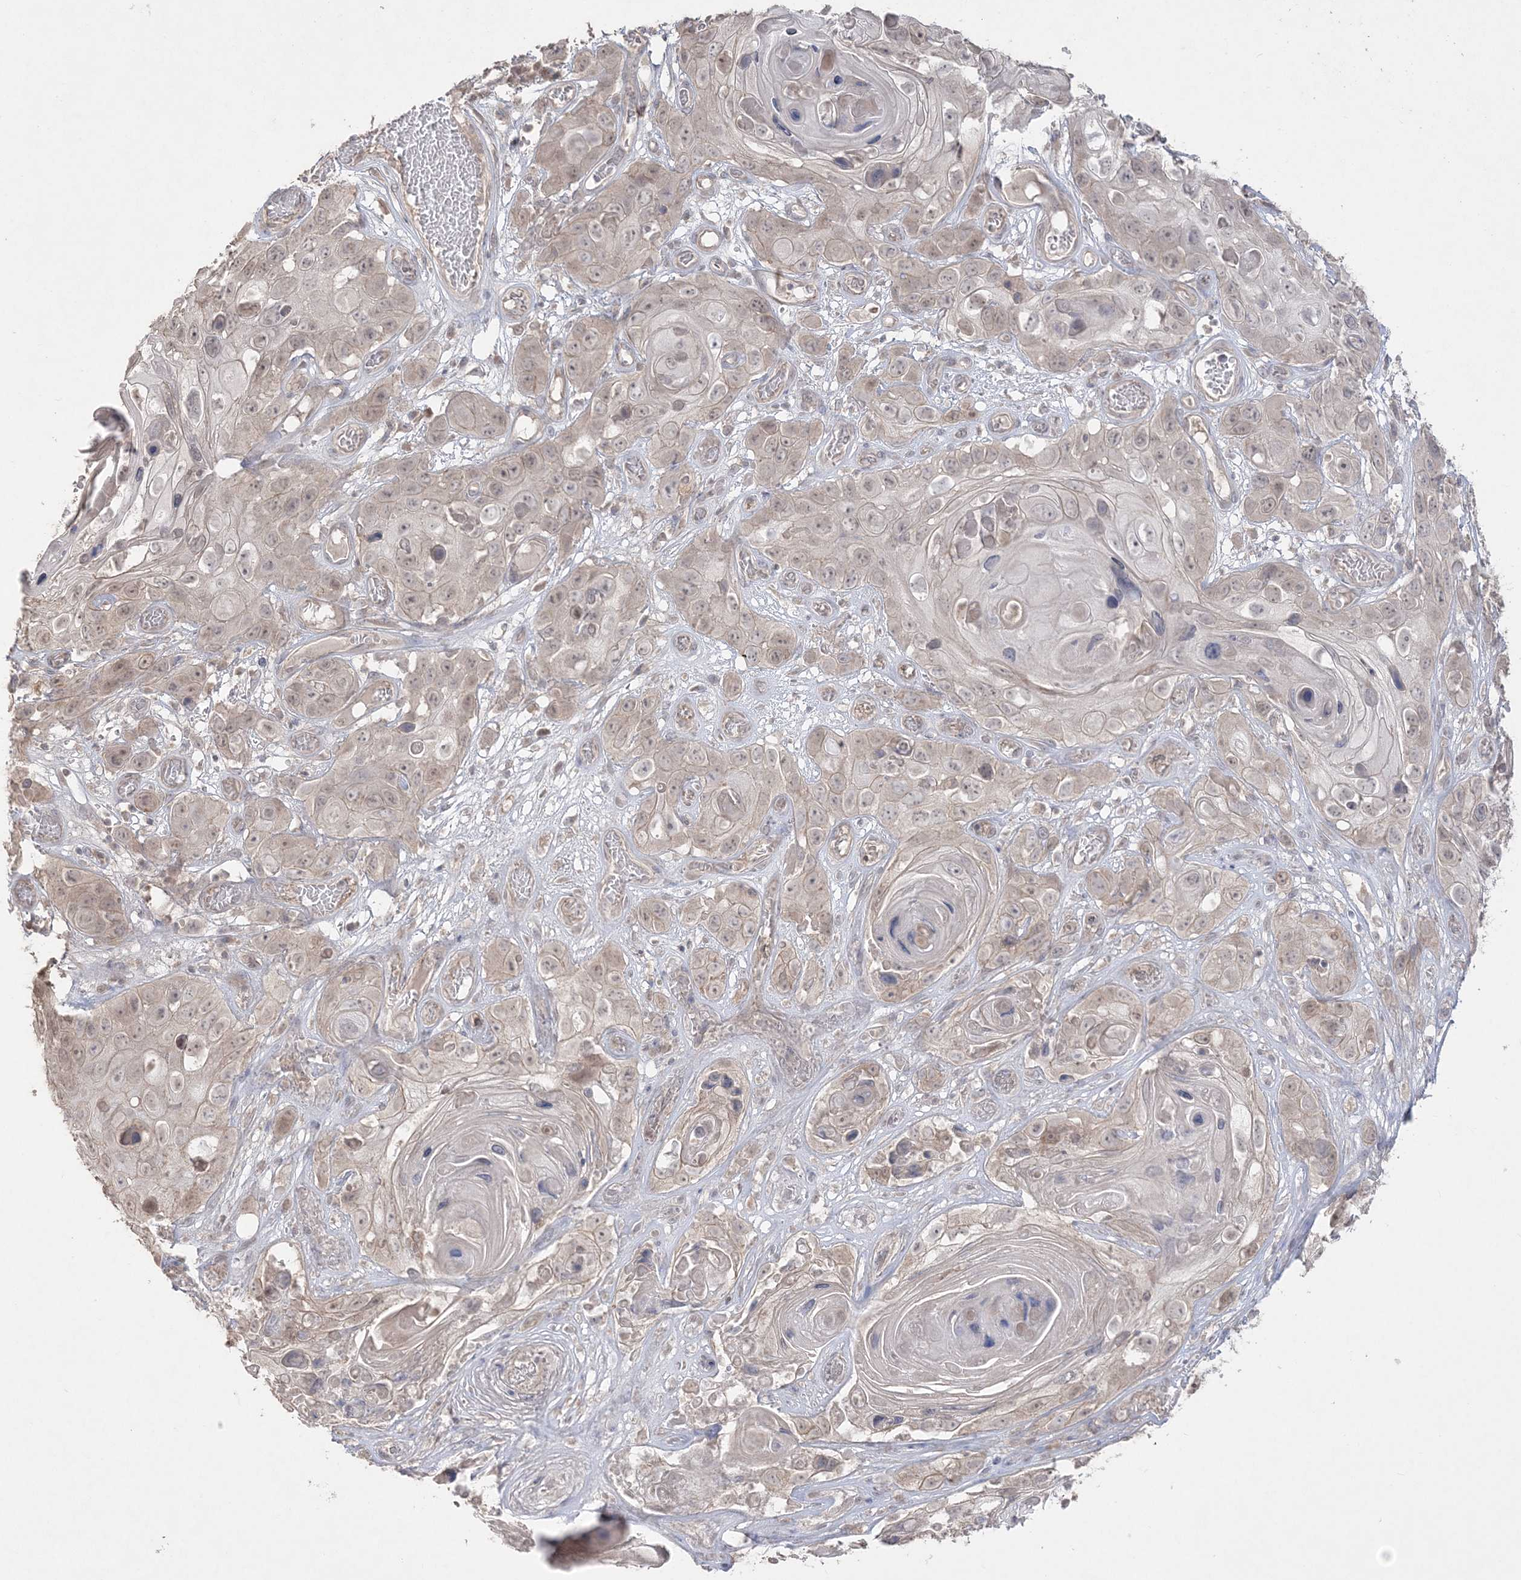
{"staining": {"intensity": "weak", "quantity": "25%-75%", "location": "cytoplasmic/membranous,nuclear"}, "tissue": "skin cancer", "cell_type": "Tumor cells", "image_type": "cancer", "snomed": [{"axis": "morphology", "description": "Squamous cell carcinoma, NOS"}, {"axis": "topography", "description": "Skin"}], "caption": "Protein expression analysis of skin cancer demonstrates weak cytoplasmic/membranous and nuclear positivity in about 25%-75% of tumor cells. (DAB (3,3'-diaminobenzidine) = brown stain, brightfield microscopy at high magnification).", "gene": "SH3BP4", "patient": {"sex": "male", "age": 55}}